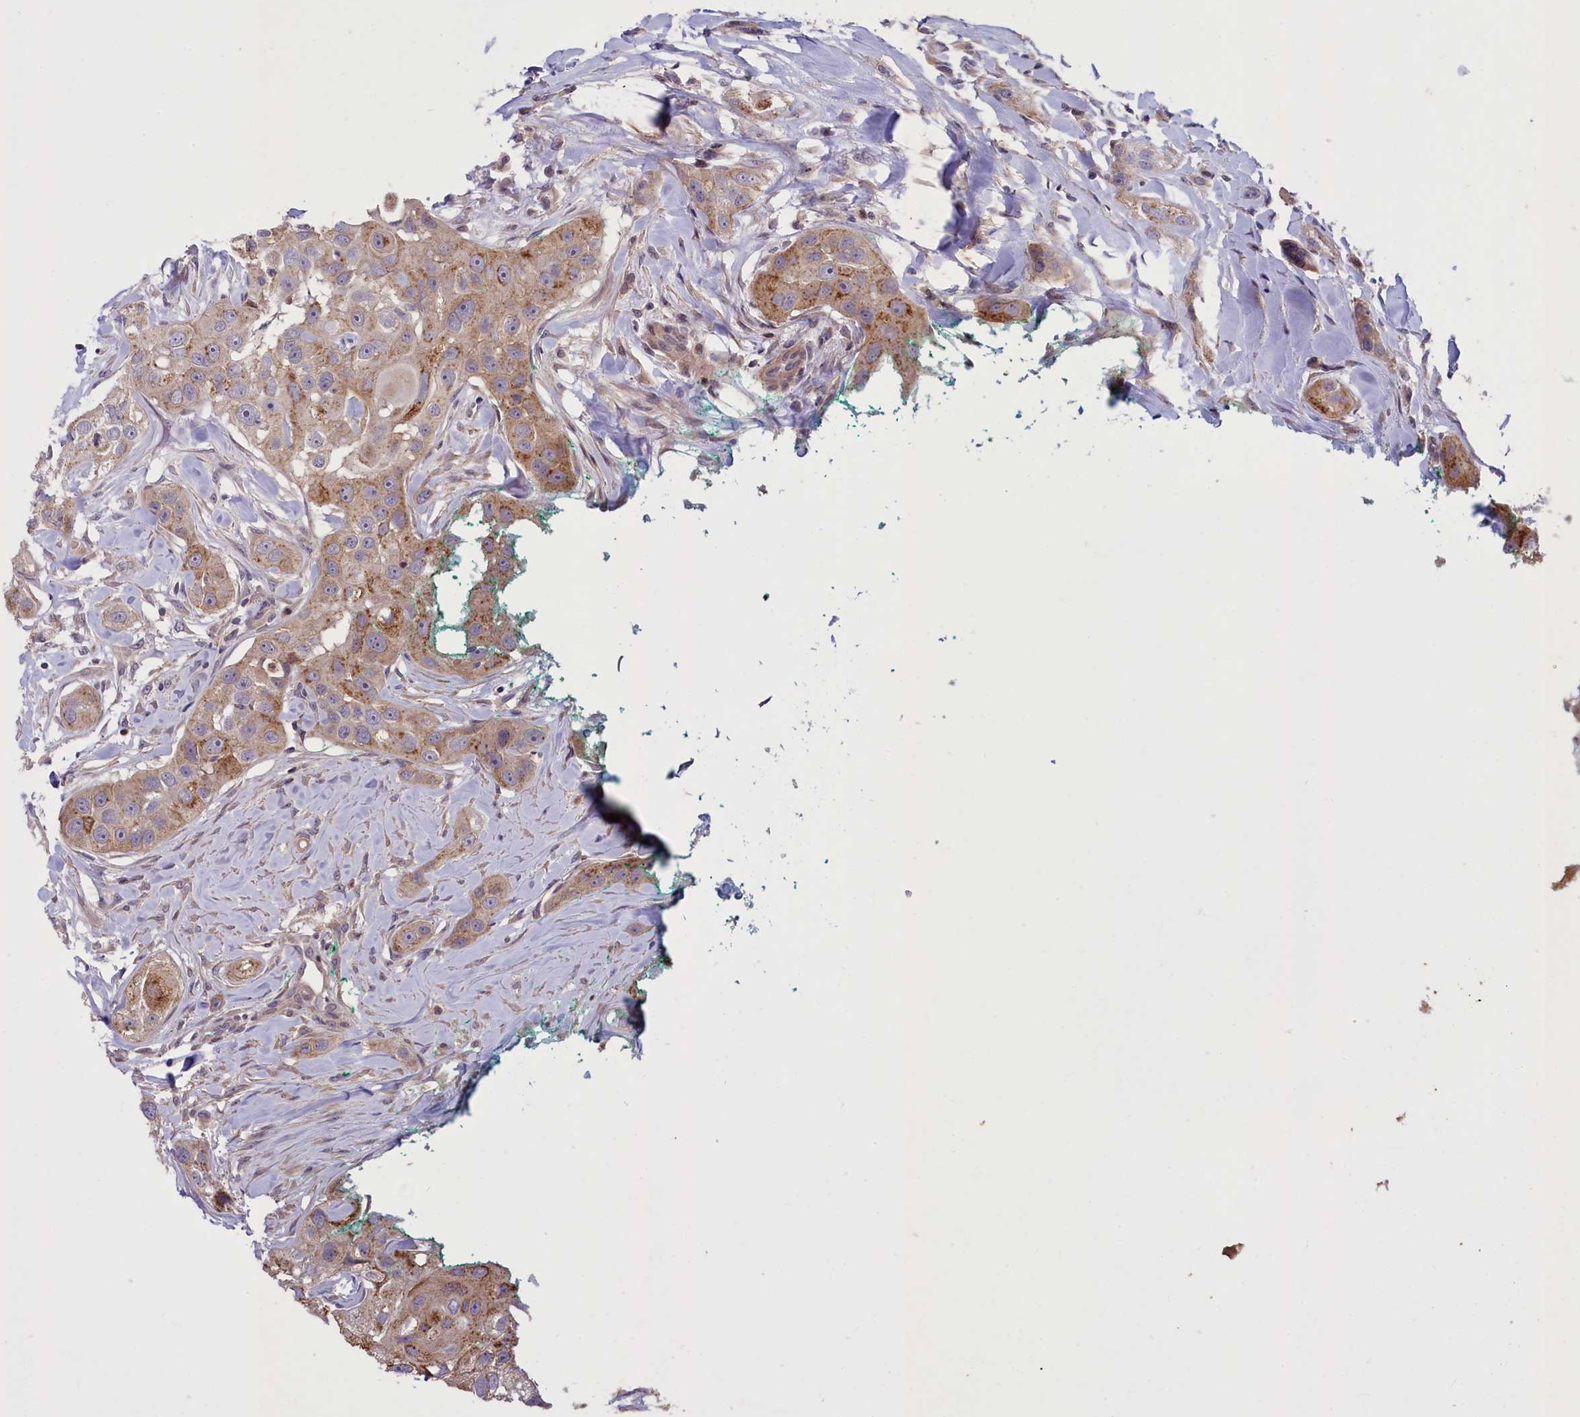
{"staining": {"intensity": "moderate", "quantity": "25%-75%", "location": "cytoplasmic/membranous"}, "tissue": "head and neck cancer", "cell_type": "Tumor cells", "image_type": "cancer", "snomed": [{"axis": "morphology", "description": "Normal tissue, NOS"}, {"axis": "morphology", "description": "Squamous cell carcinoma, NOS"}, {"axis": "topography", "description": "Skeletal muscle"}, {"axis": "topography", "description": "Head-Neck"}], "caption": "Protein staining of head and neck cancer (squamous cell carcinoma) tissue shows moderate cytoplasmic/membranous expression in about 25%-75% of tumor cells.", "gene": "MAN2C1", "patient": {"sex": "male", "age": 51}}